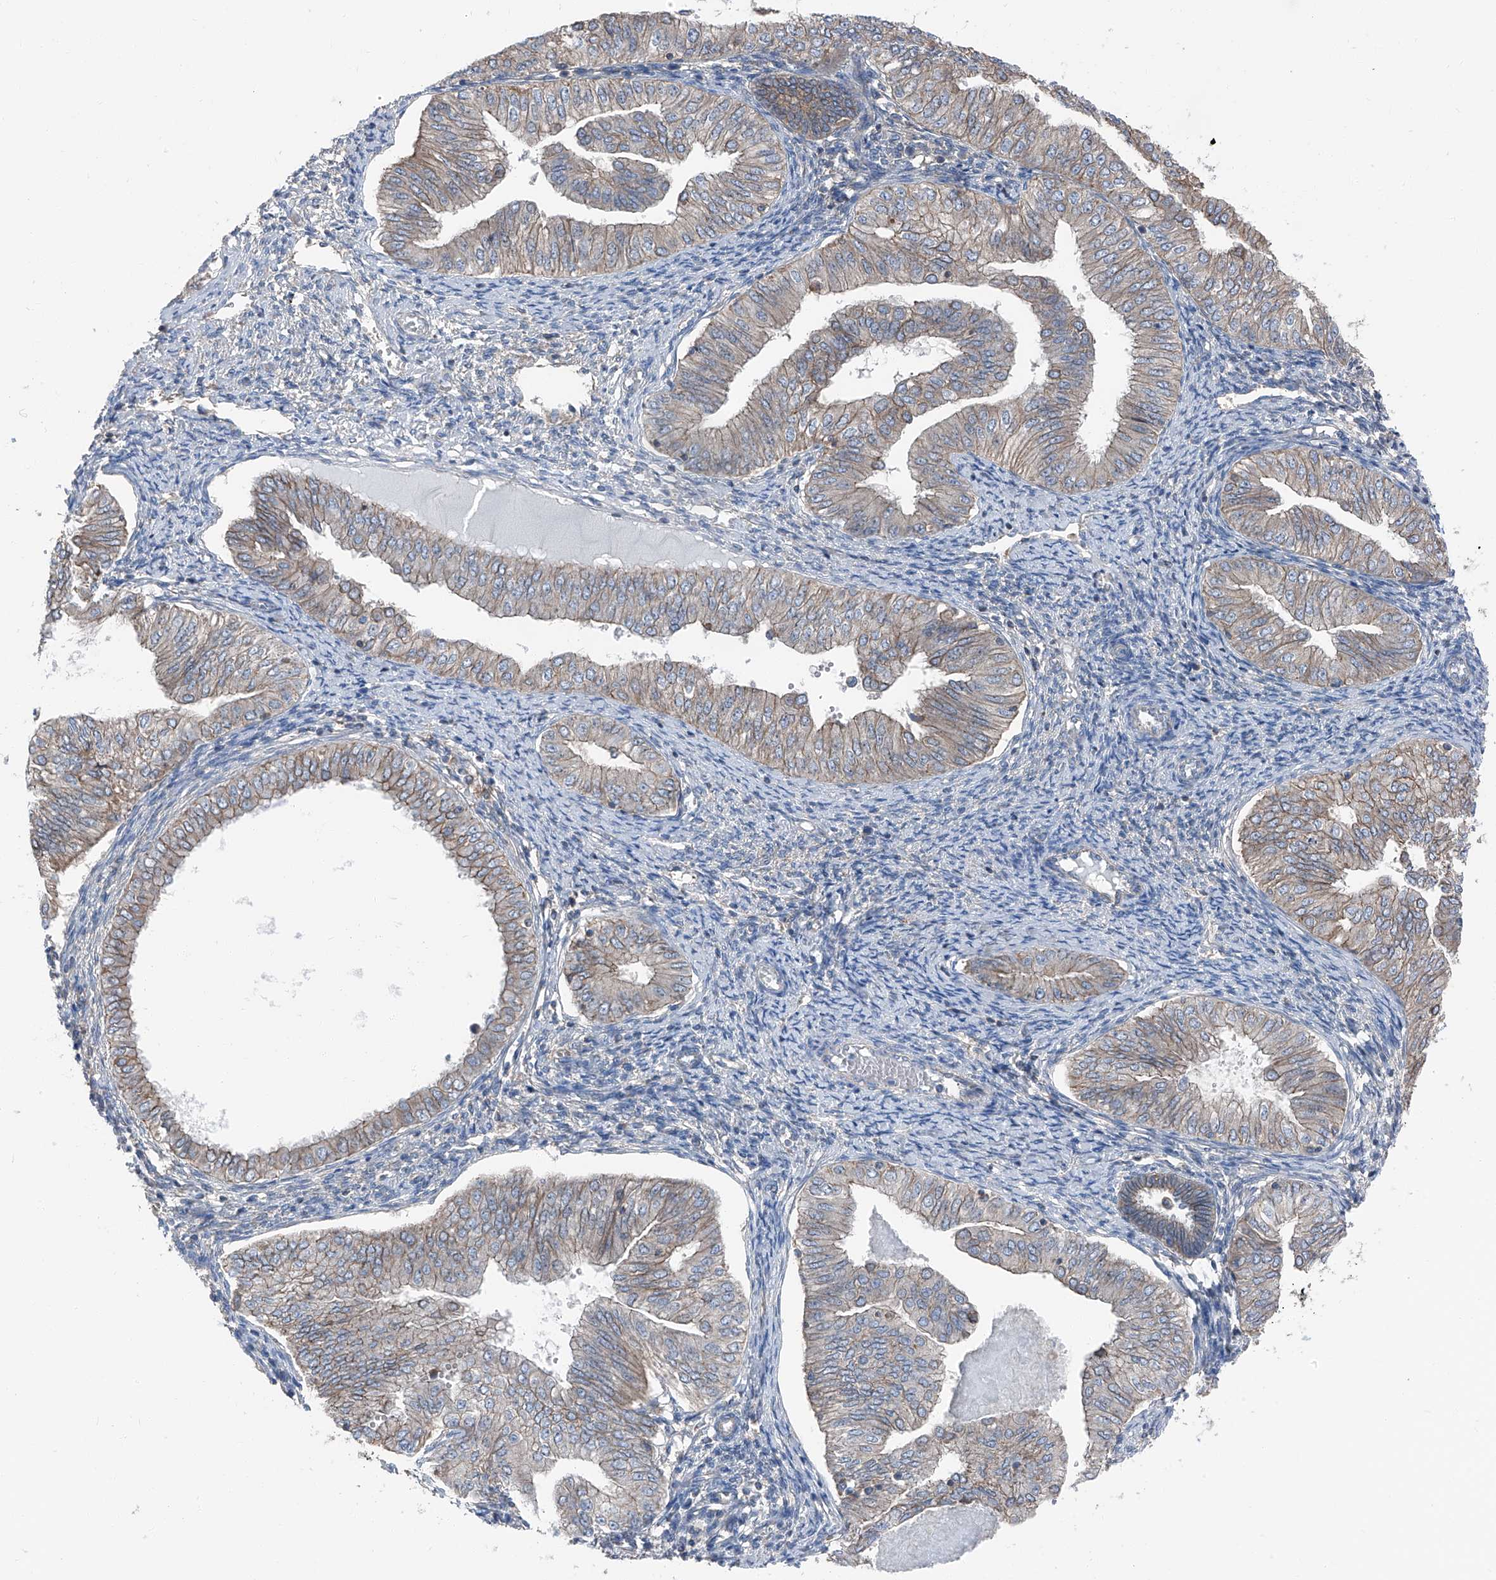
{"staining": {"intensity": "negative", "quantity": "none", "location": "none"}, "tissue": "endometrial cancer", "cell_type": "Tumor cells", "image_type": "cancer", "snomed": [{"axis": "morphology", "description": "Normal tissue, NOS"}, {"axis": "morphology", "description": "Adenocarcinoma, NOS"}, {"axis": "topography", "description": "Endometrium"}], "caption": "A histopathology image of endometrial adenocarcinoma stained for a protein shows no brown staining in tumor cells.", "gene": "GPR142", "patient": {"sex": "female", "age": 53}}